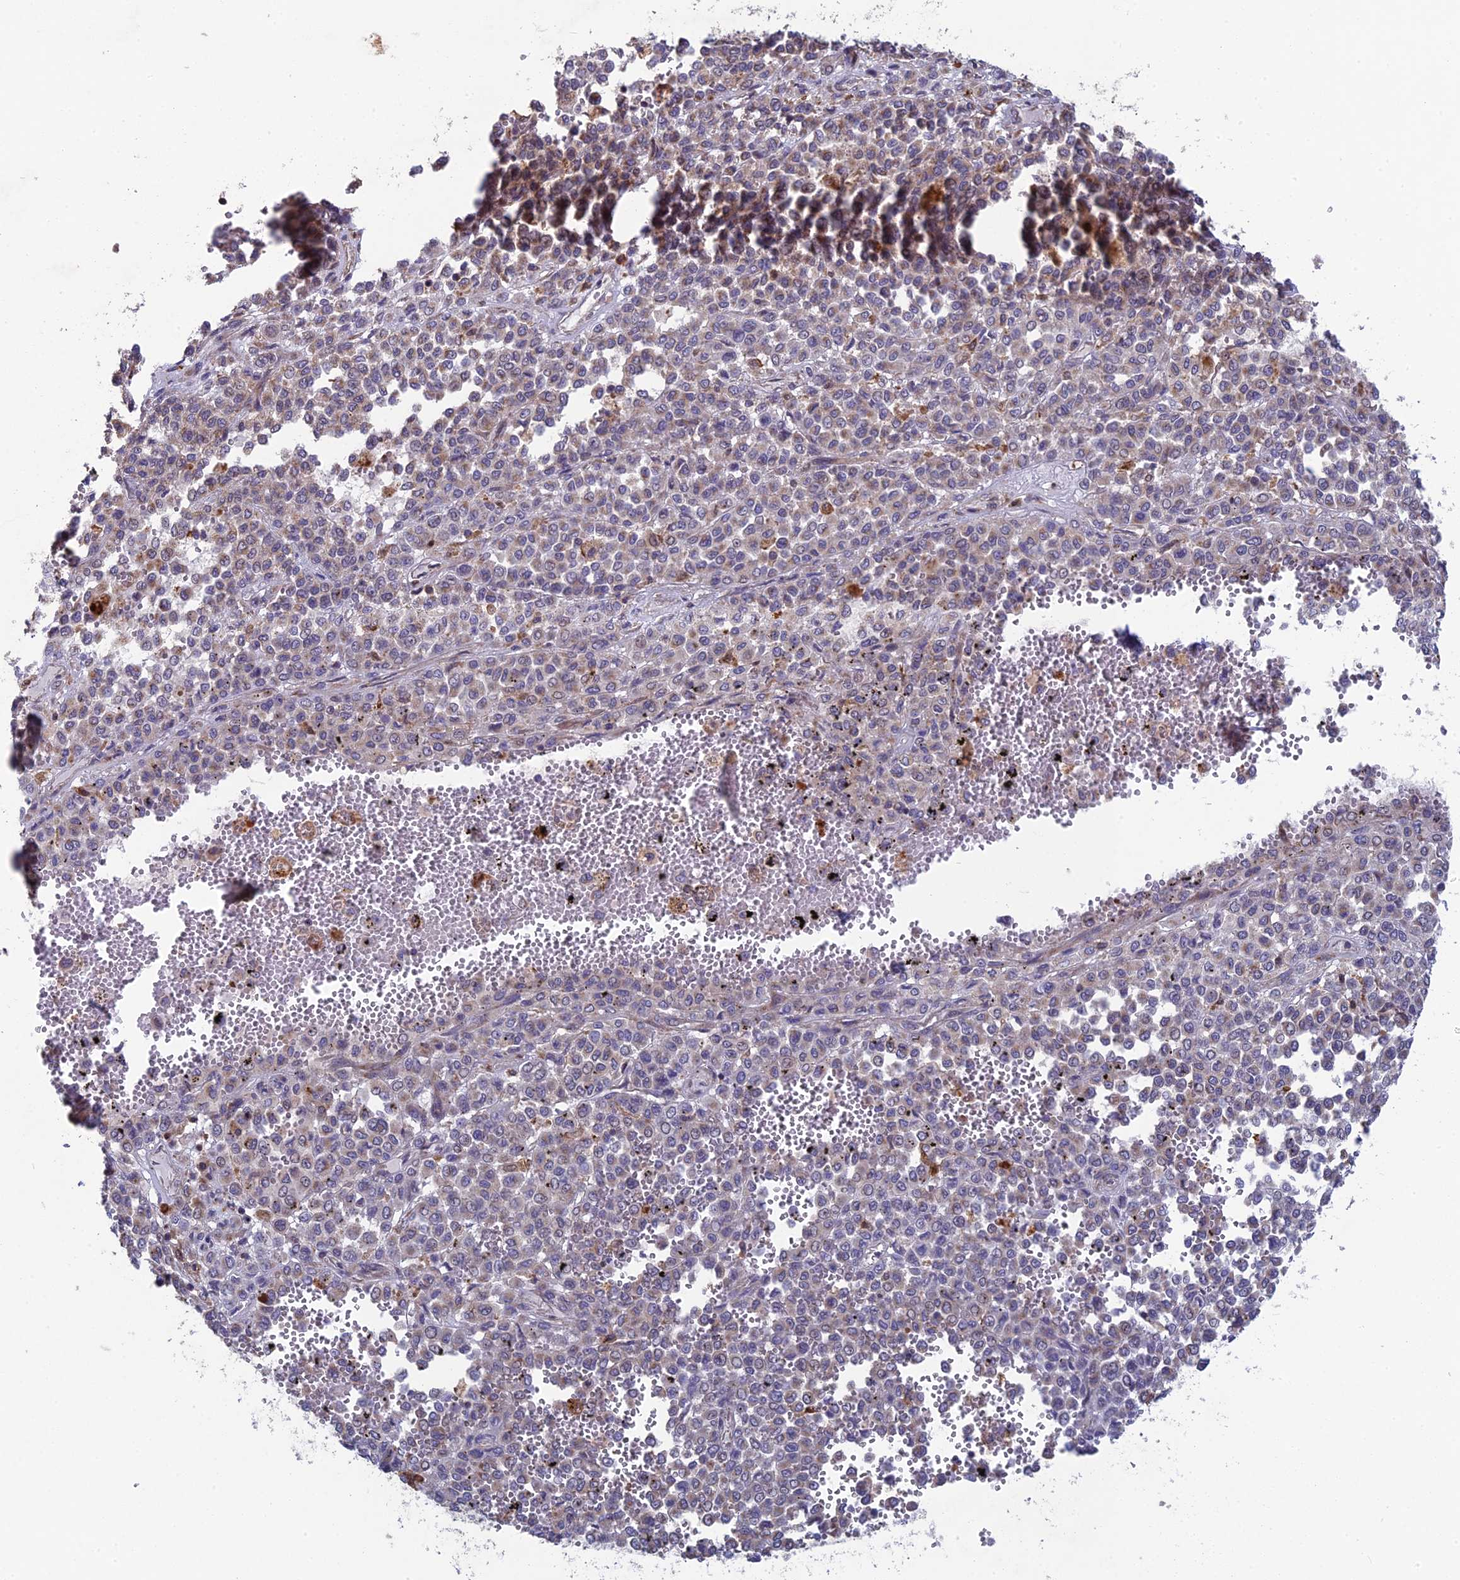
{"staining": {"intensity": "negative", "quantity": "none", "location": "none"}, "tissue": "melanoma", "cell_type": "Tumor cells", "image_type": "cancer", "snomed": [{"axis": "morphology", "description": "Malignant melanoma, Metastatic site"}, {"axis": "topography", "description": "Pancreas"}], "caption": "Protein analysis of melanoma reveals no significant expression in tumor cells. (DAB IHC visualized using brightfield microscopy, high magnification).", "gene": "BLTP2", "patient": {"sex": "female", "age": 30}}